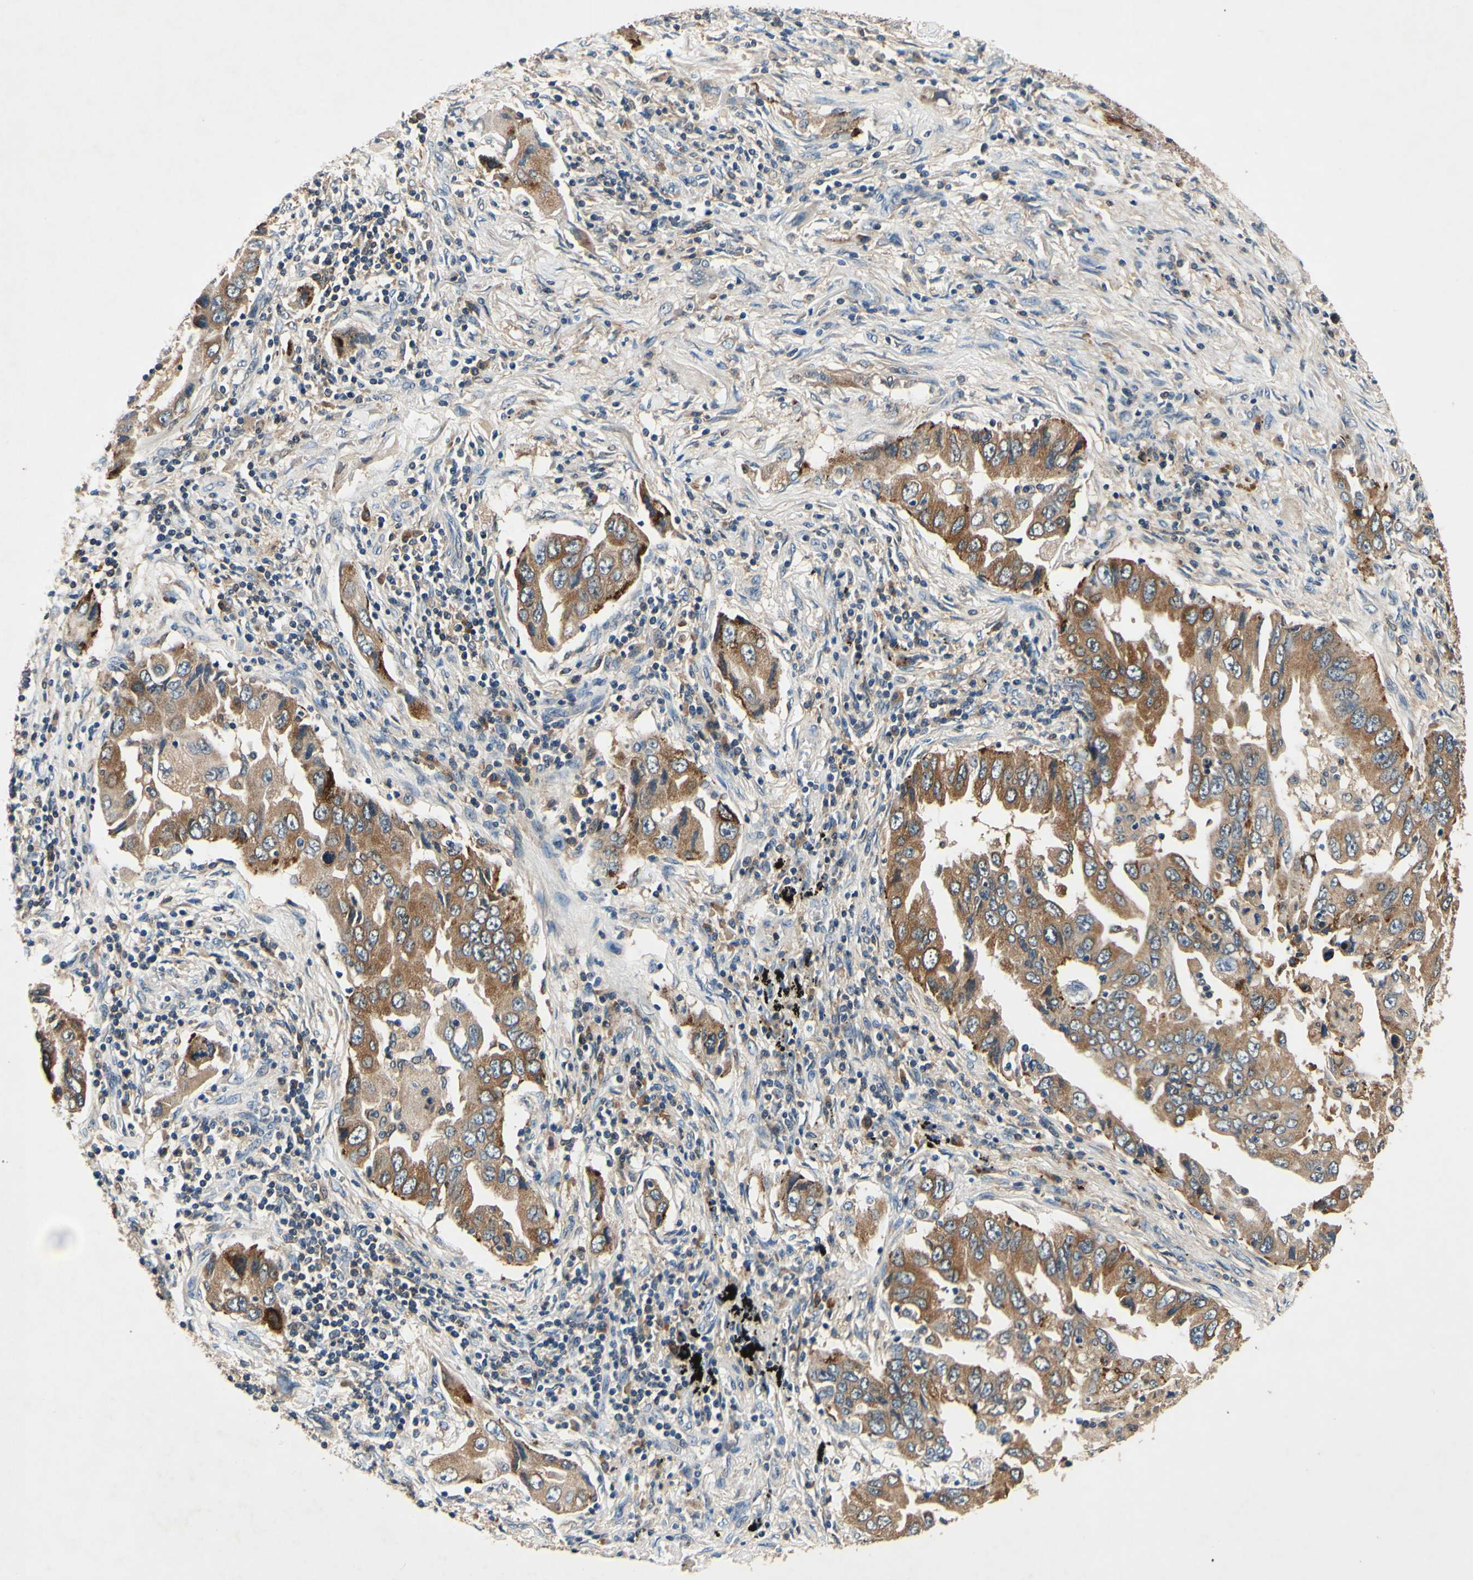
{"staining": {"intensity": "moderate", "quantity": "25%-75%", "location": "cytoplasmic/membranous"}, "tissue": "lung cancer", "cell_type": "Tumor cells", "image_type": "cancer", "snomed": [{"axis": "morphology", "description": "Adenocarcinoma, NOS"}, {"axis": "topography", "description": "Lung"}], "caption": "Immunohistochemistry (IHC) of human lung cancer exhibits medium levels of moderate cytoplasmic/membranous staining in approximately 25%-75% of tumor cells. (Brightfield microscopy of DAB IHC at high magnification).", "gene": "PLA2G4A", "patient": {"sex": "female", "age": 65}}